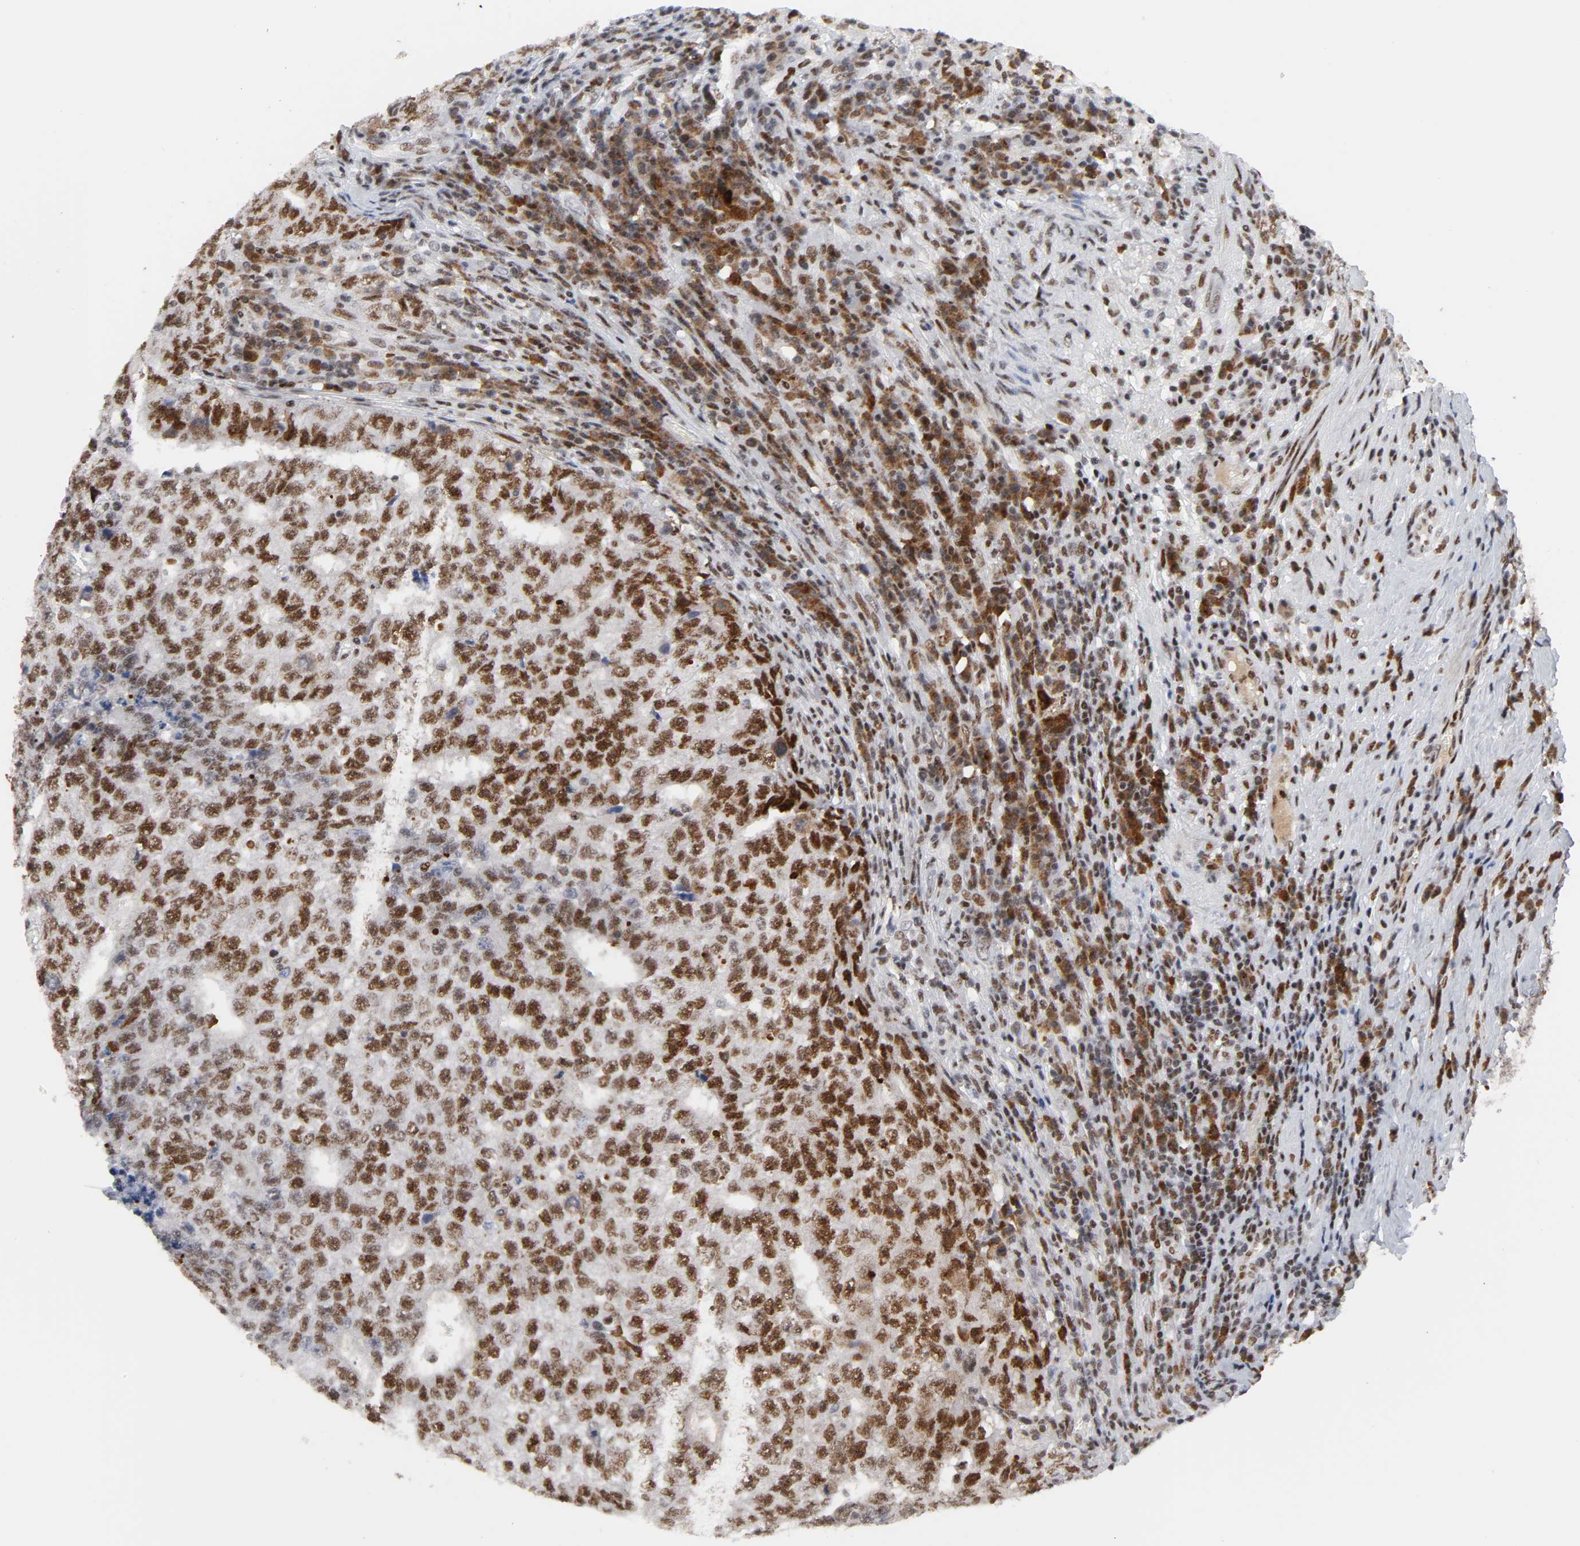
{"staining": {"intensity": "strong", "quantity": ">75%", "location": "nuclear"}, "tissue": "testis cancer", "cell_type": "Tumor cells", "image_type": "cancer", "snomed": [{"axis": "morphology", "description": "Necrosis, NOS"}, {"axis": "morphology", "description": "Carcinoma, Embryonal, NOS"}, {"axis": "topography", "description": "Testis"}], "caption": "IHC histopathology image of neoplastic tissue: testis cancer (embryonal carcinoma) stained using immunohistochemistry (IHC) demonstrates high levels of strong protein expression localized specifically in the nuclear of tumor cells, appearing as a nuclear brown color.", "gene": "CREBBP", "patient": {"sex": "male", "age": 19}}